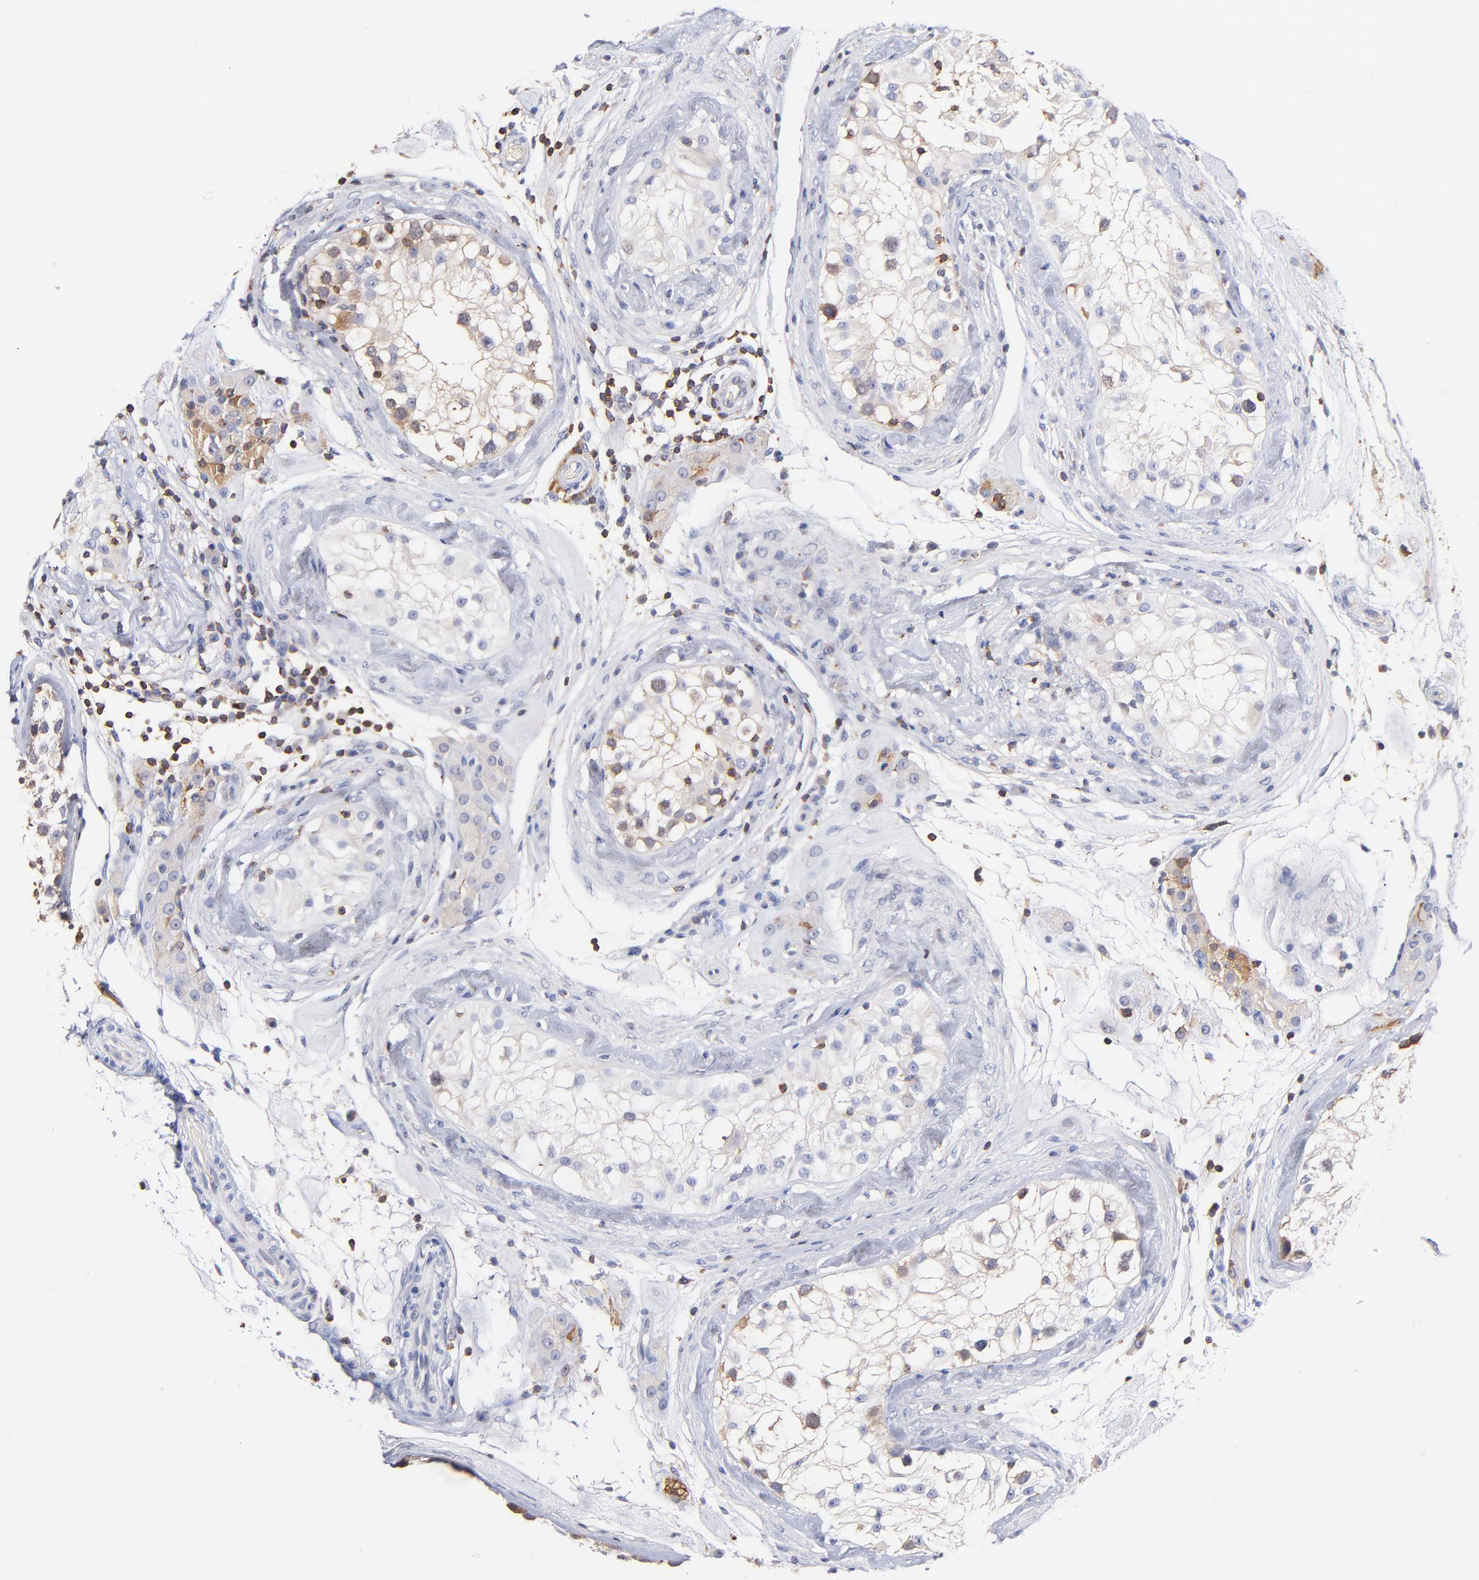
{"staining": {"intensity": "weak", "quantity": "25%-75%", "location": "cytoplasmic/membranous"}, "tissue": "testis", "cell_type": "Cells in seminiferous ducts", "image_type": "normal", "snomed": [{"axis": "morphology", "description": "Normal tissue, NOS"}, {"axis": "topography", "description": "Testis"}], "caption": "This photomicrograph displays immunohistochemistry (IHC) staining of normal testis, with low weak cytoplasmic/membranous expression in approximately 25%-75% of cells in seminiferous ducts.", "gene": "KREMEN2", "patient": {"sex": "male", "age": 46}}